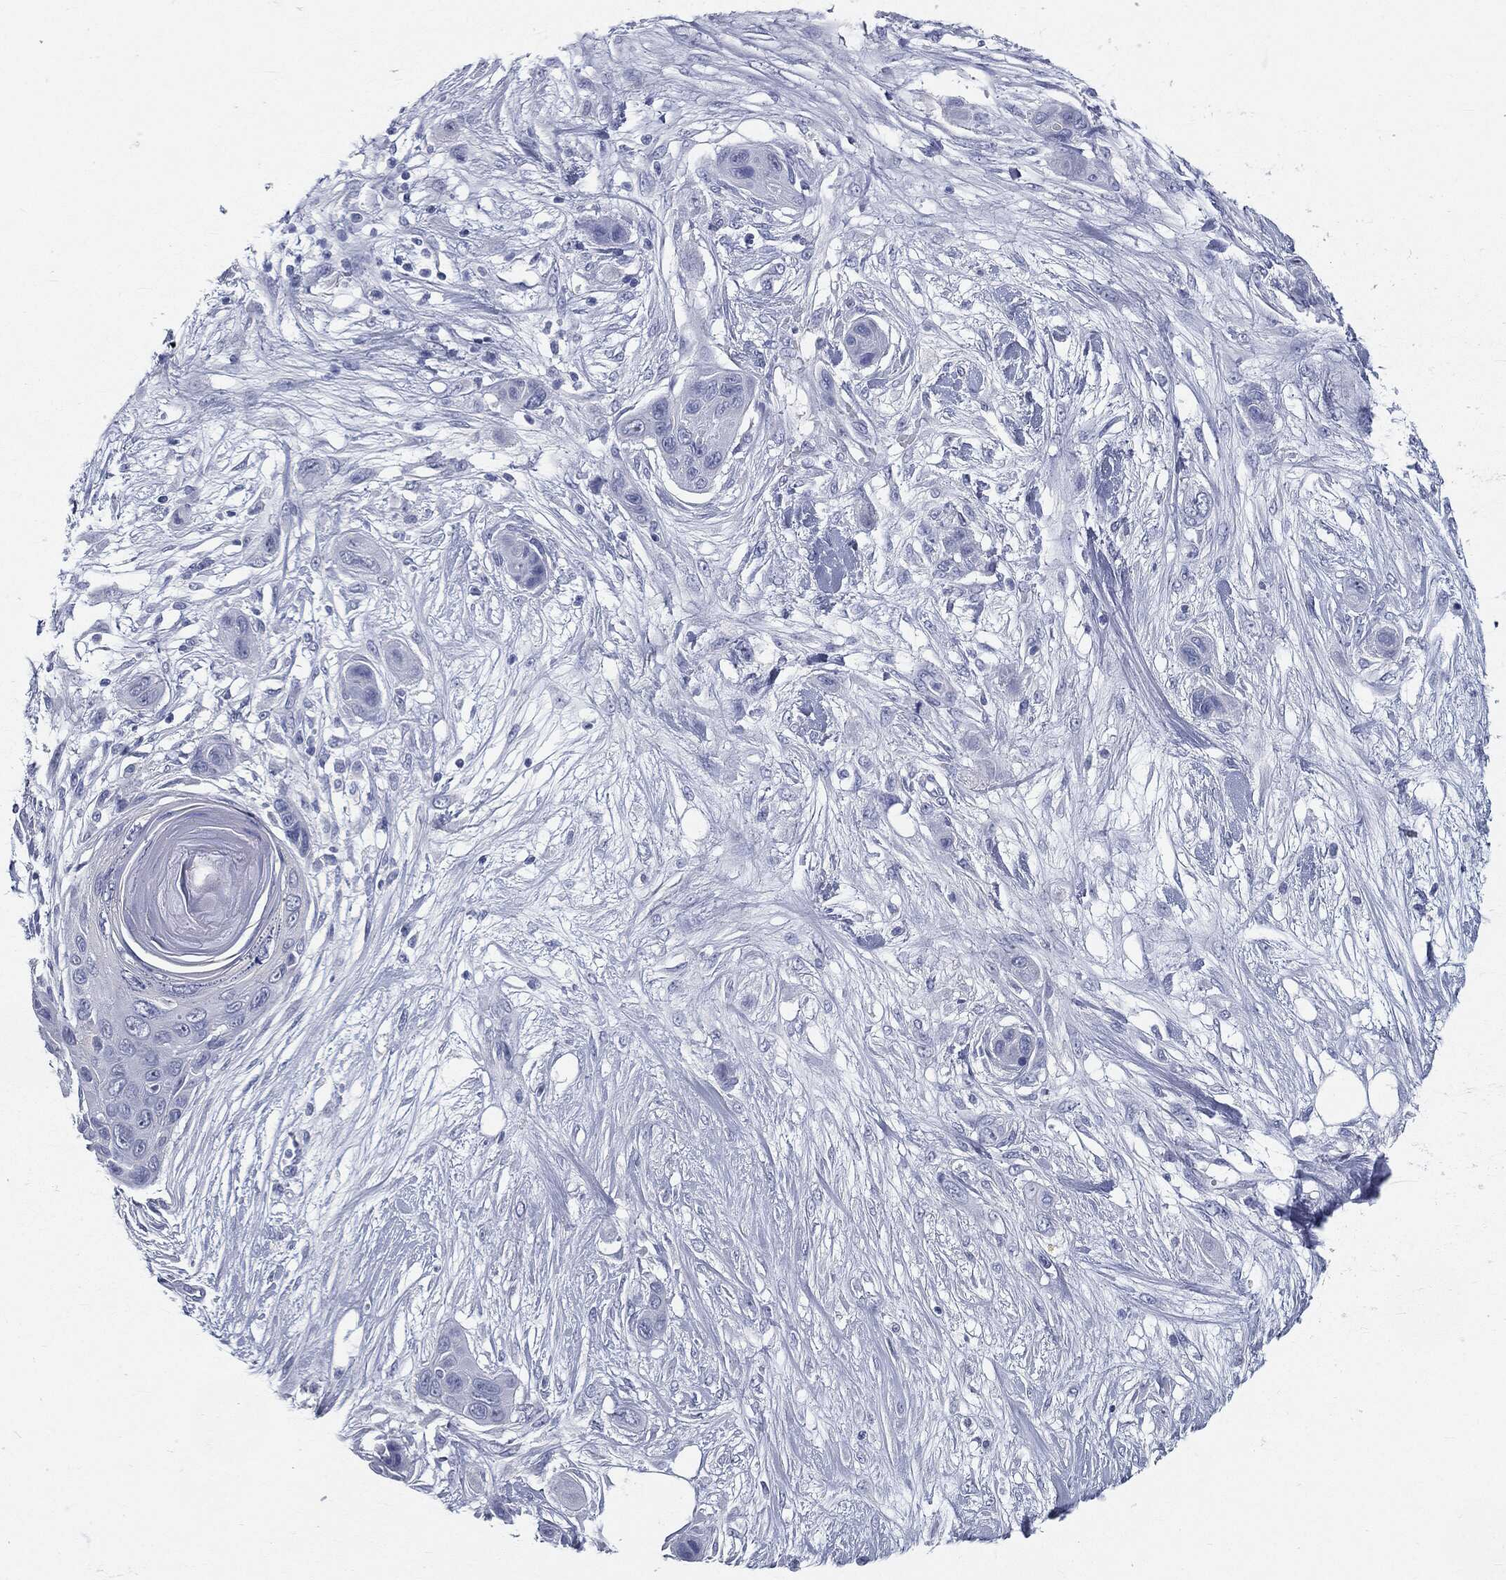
{"staining": {"intensity": "negative", "quantity": "none", "location": "none"}, "tissue": "skin cancer", "cell_type": "Tumor cells", "image_type": "cancer", "snomed": [{"axis": "morphology", "description": "Squamous cell carcinoma, NOS"}, {"axis": "topography", "description": "Skin"}], "caption": "Micrograph shows no significant protein positivity in tumor cells of squamous cell carcinoma (skin). (DAB immunohistochemistry with hematoxylin counter stain).", "gene": "CUZD1", "patient": {"sex": "male", "age": 79}}